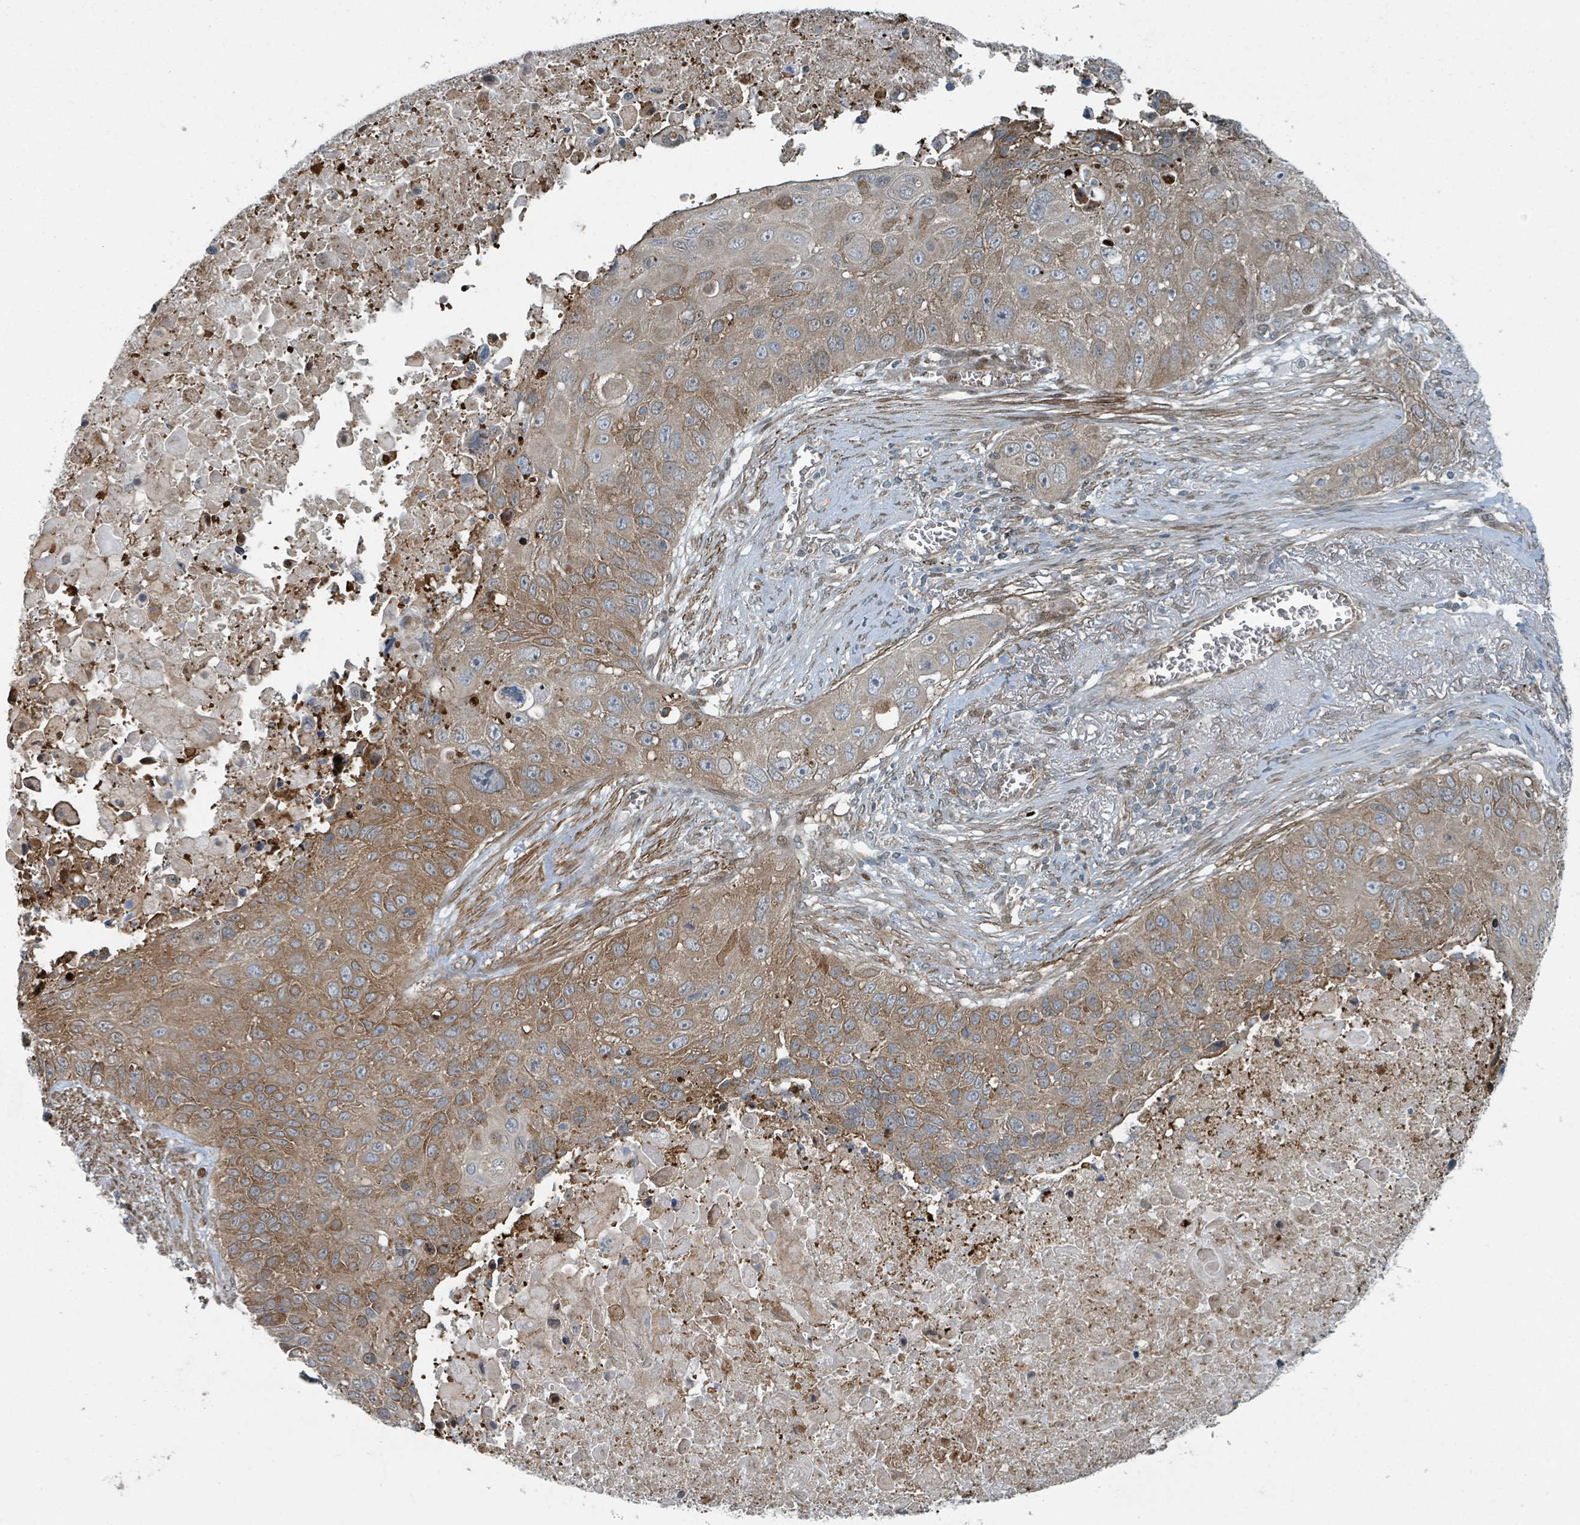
{"staining": {"intensity": "moderate", "quantity": ">75%", "location": "cytoplasmic/membranous"}, "tissue": "lung cancer", "cell_type": "Tumor cells", "image_type": "cancer", "snomed": [{"axis": "morphology", "description": "Squamous cell carcinoma, NOS"}, {"axis": "topography", "description": "Lung"}], "caption": "A brown stain labels moderate cytoplasmic/membranous expression of a protein in lung cancer tumor cells.", "gene": "RHPN2", "patient": {"sex": "male", "age": 66}}